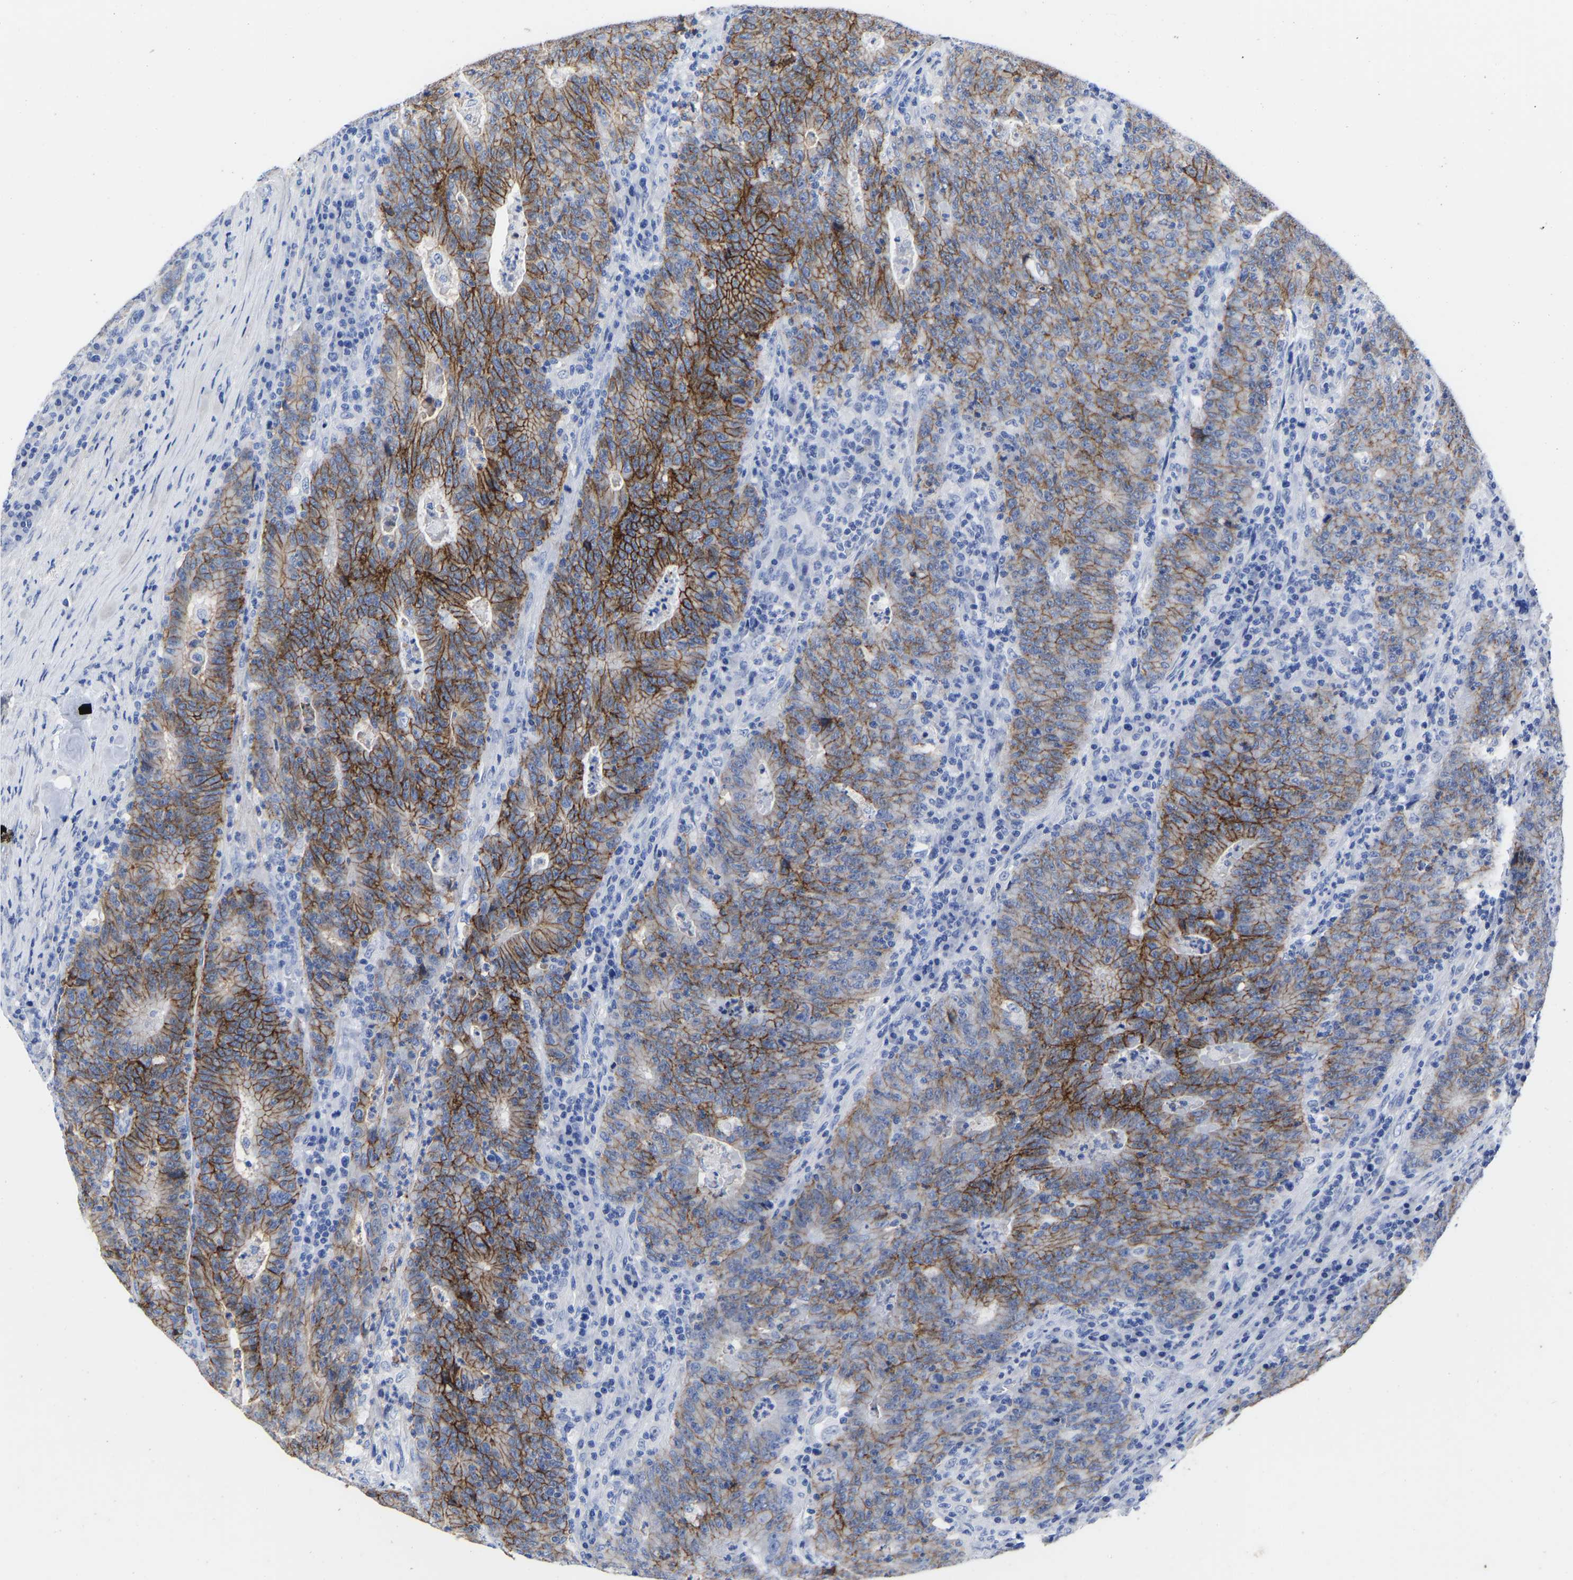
{"staining": {"intensity": "moderate", "quantity": ">75%", "location": "cytoplasmic/membranous"}, "tissue": "colorectal cancer", "cell_type": "Tumor cells", "image_type": "cancer", "snomed": [{"axis": "morphology", "description": "Adenocarcinoma, NOS"}, {"axis": "topography", "description": "Colon"}], "caption": "Colorectal adenocarcinoma stained for a protein (brown) exhibits moderate cytoplasmic/membranous positive expression in approximately >75% of tumor cells.", "gene": "GPA33", "patient": {"sex": "female", "age": 75}}